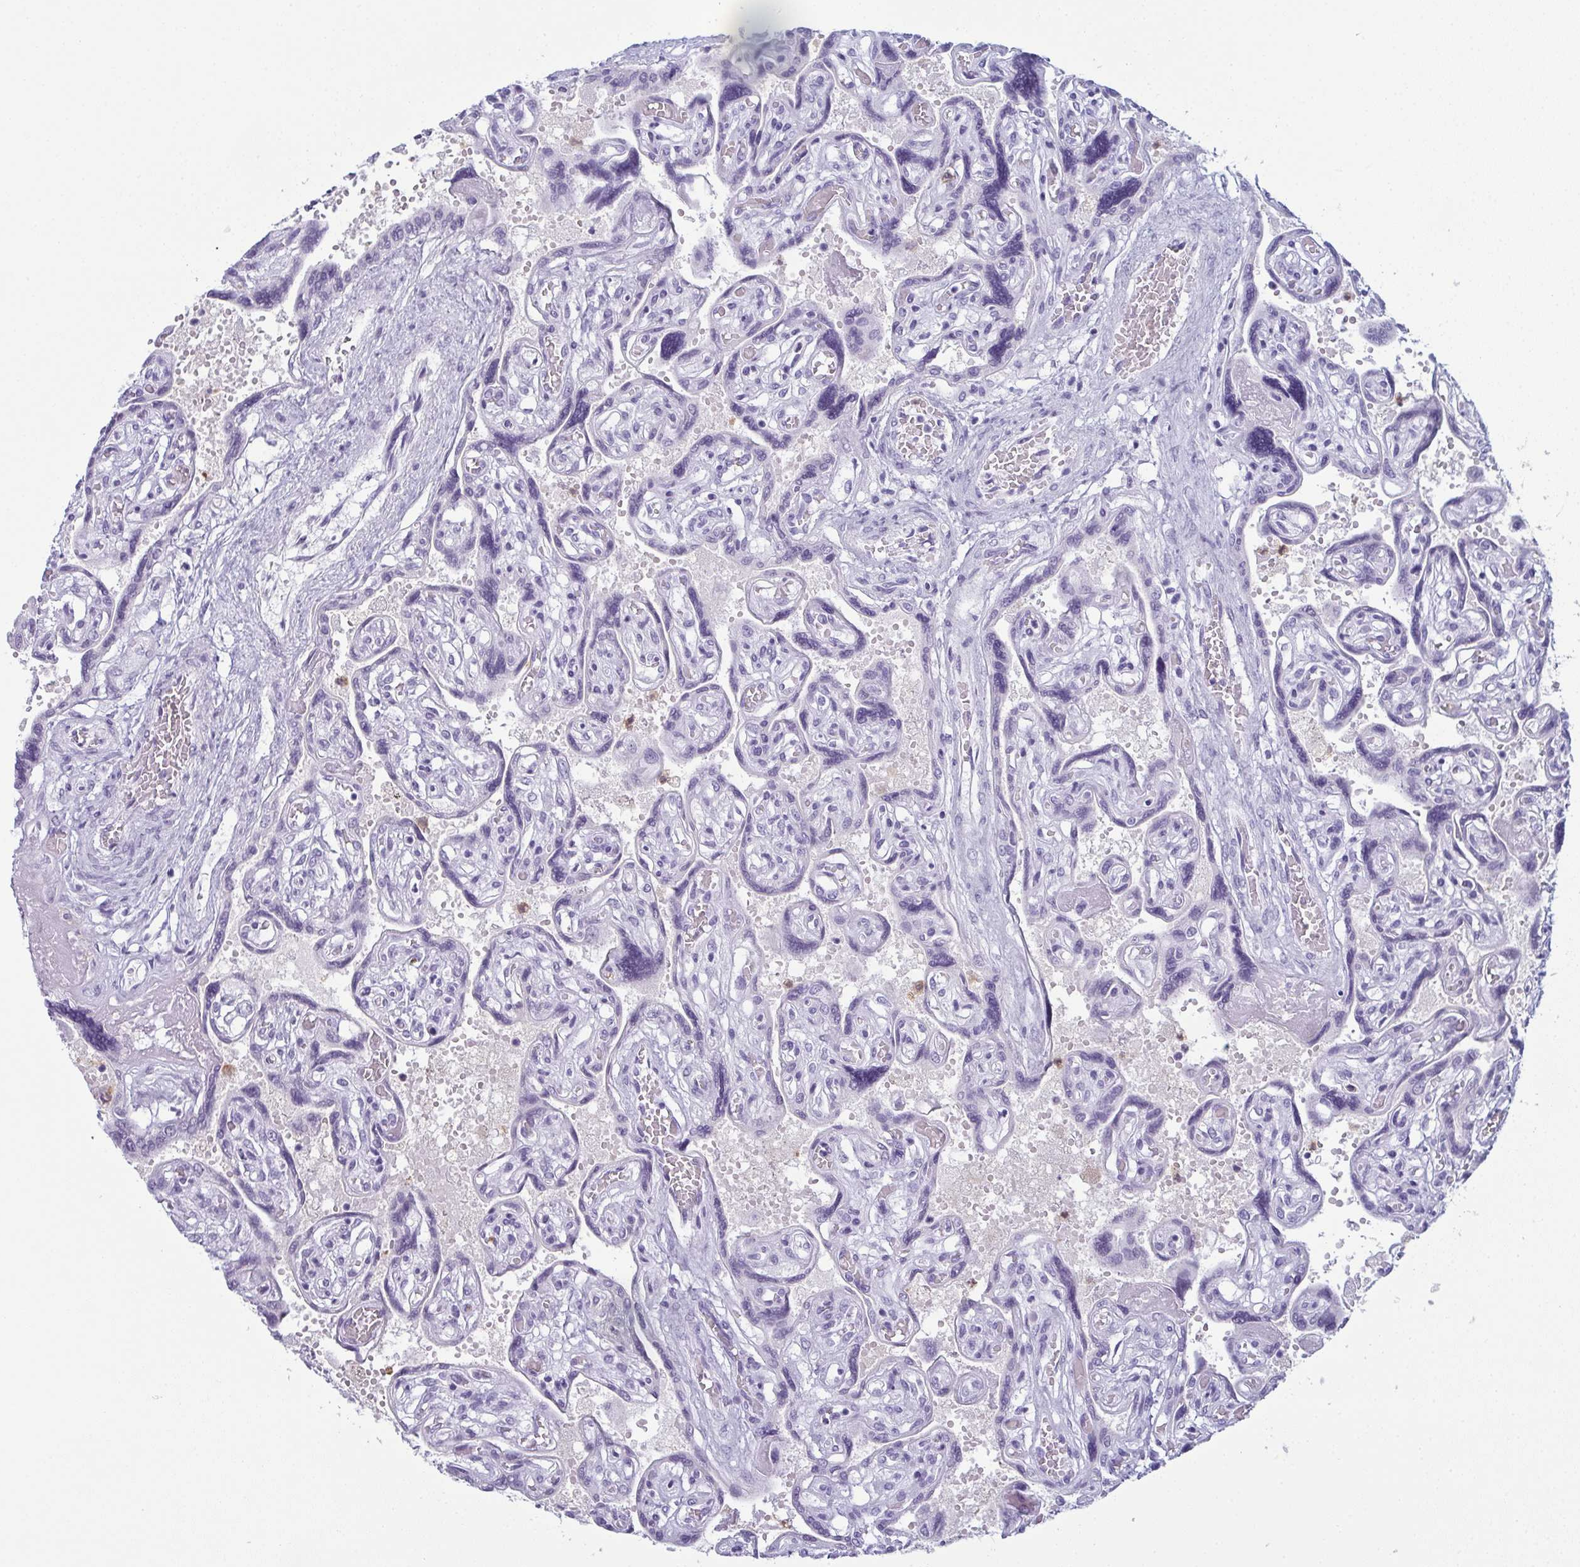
{"staining": {"intensity": "negative", "quantity": "none", "location": "none"}, "tissue": "placenta", "cell_type": "Decidual cells", "image_type": "normal", "snomed": [{"axis": "morphology", "description": "Normal tissue, NOS"}, {"axis": "topography", "description": "Placenta"}], "caption": "This is a micrograph of immunohistochemistry staining of unremarkable placenta, which shows no expression in decidual cells. Nuclei are stained in blue.", "gene": "CDA", "patient": {"sex": "female", "age": 32}}